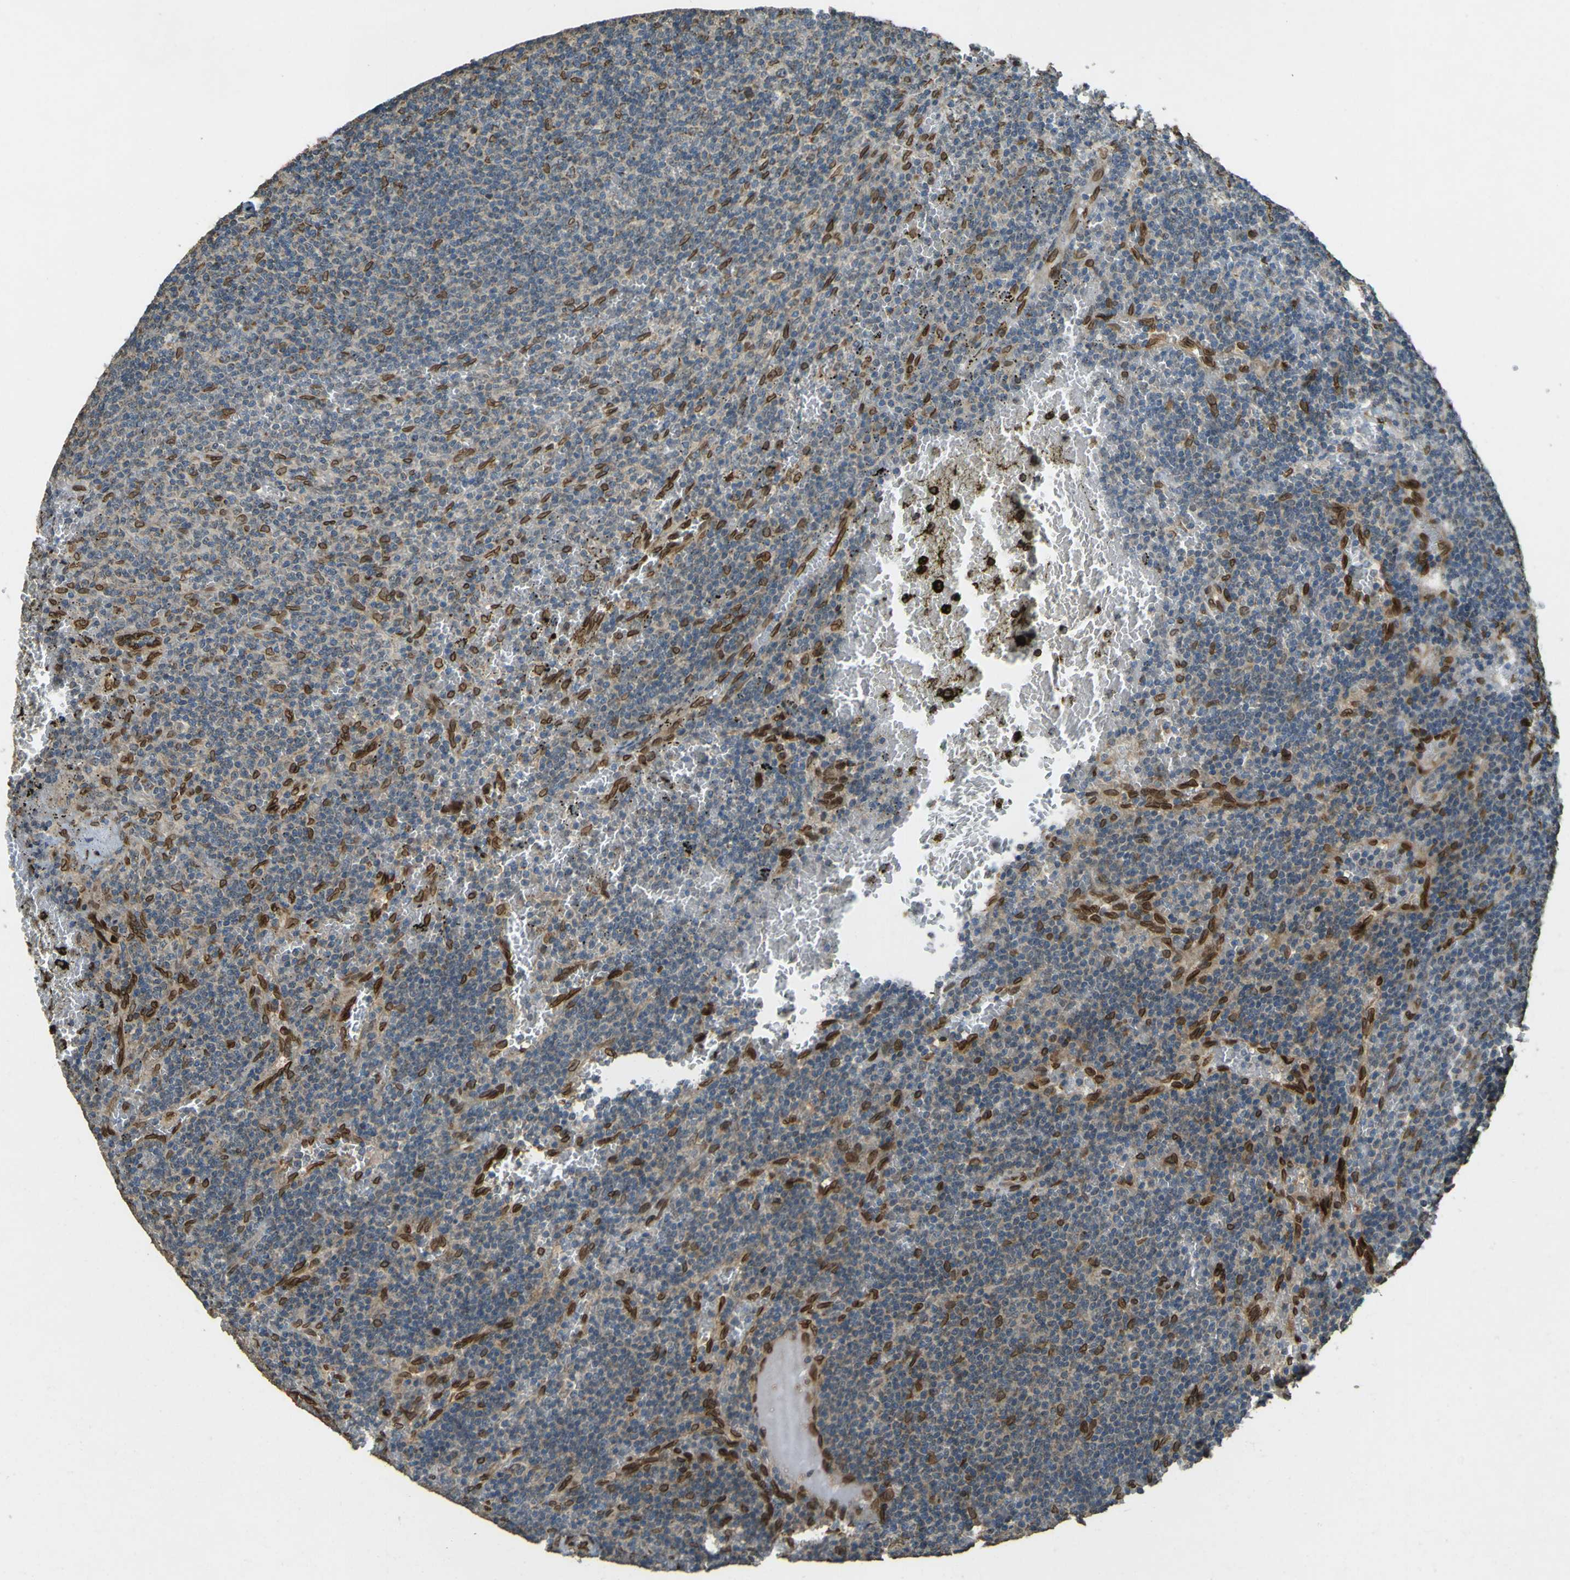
{"staining": {"intensity": "moderate", "quantity": "25%-75%", "location": "cytoplasmic/membranous,nuclear"}, "tissue": "lymphoma", "cell_type": "Tumor cells", "image_type": "cancer", "snomed": [{"axis": "morphology", "description": "Malignant lymphoma, non-Hodgkin's type, Low grade"}, {"axis": "topography", "description": "Spleen"}], "caption": "Protein expression analysis of human lymphoma reveals moderate cytoplasmic/membranous and nuclear expression in approximately 25%-75% of tumor cells.", "gene": "GALNT1", "patient": {"sex": "female", "age": 50}}